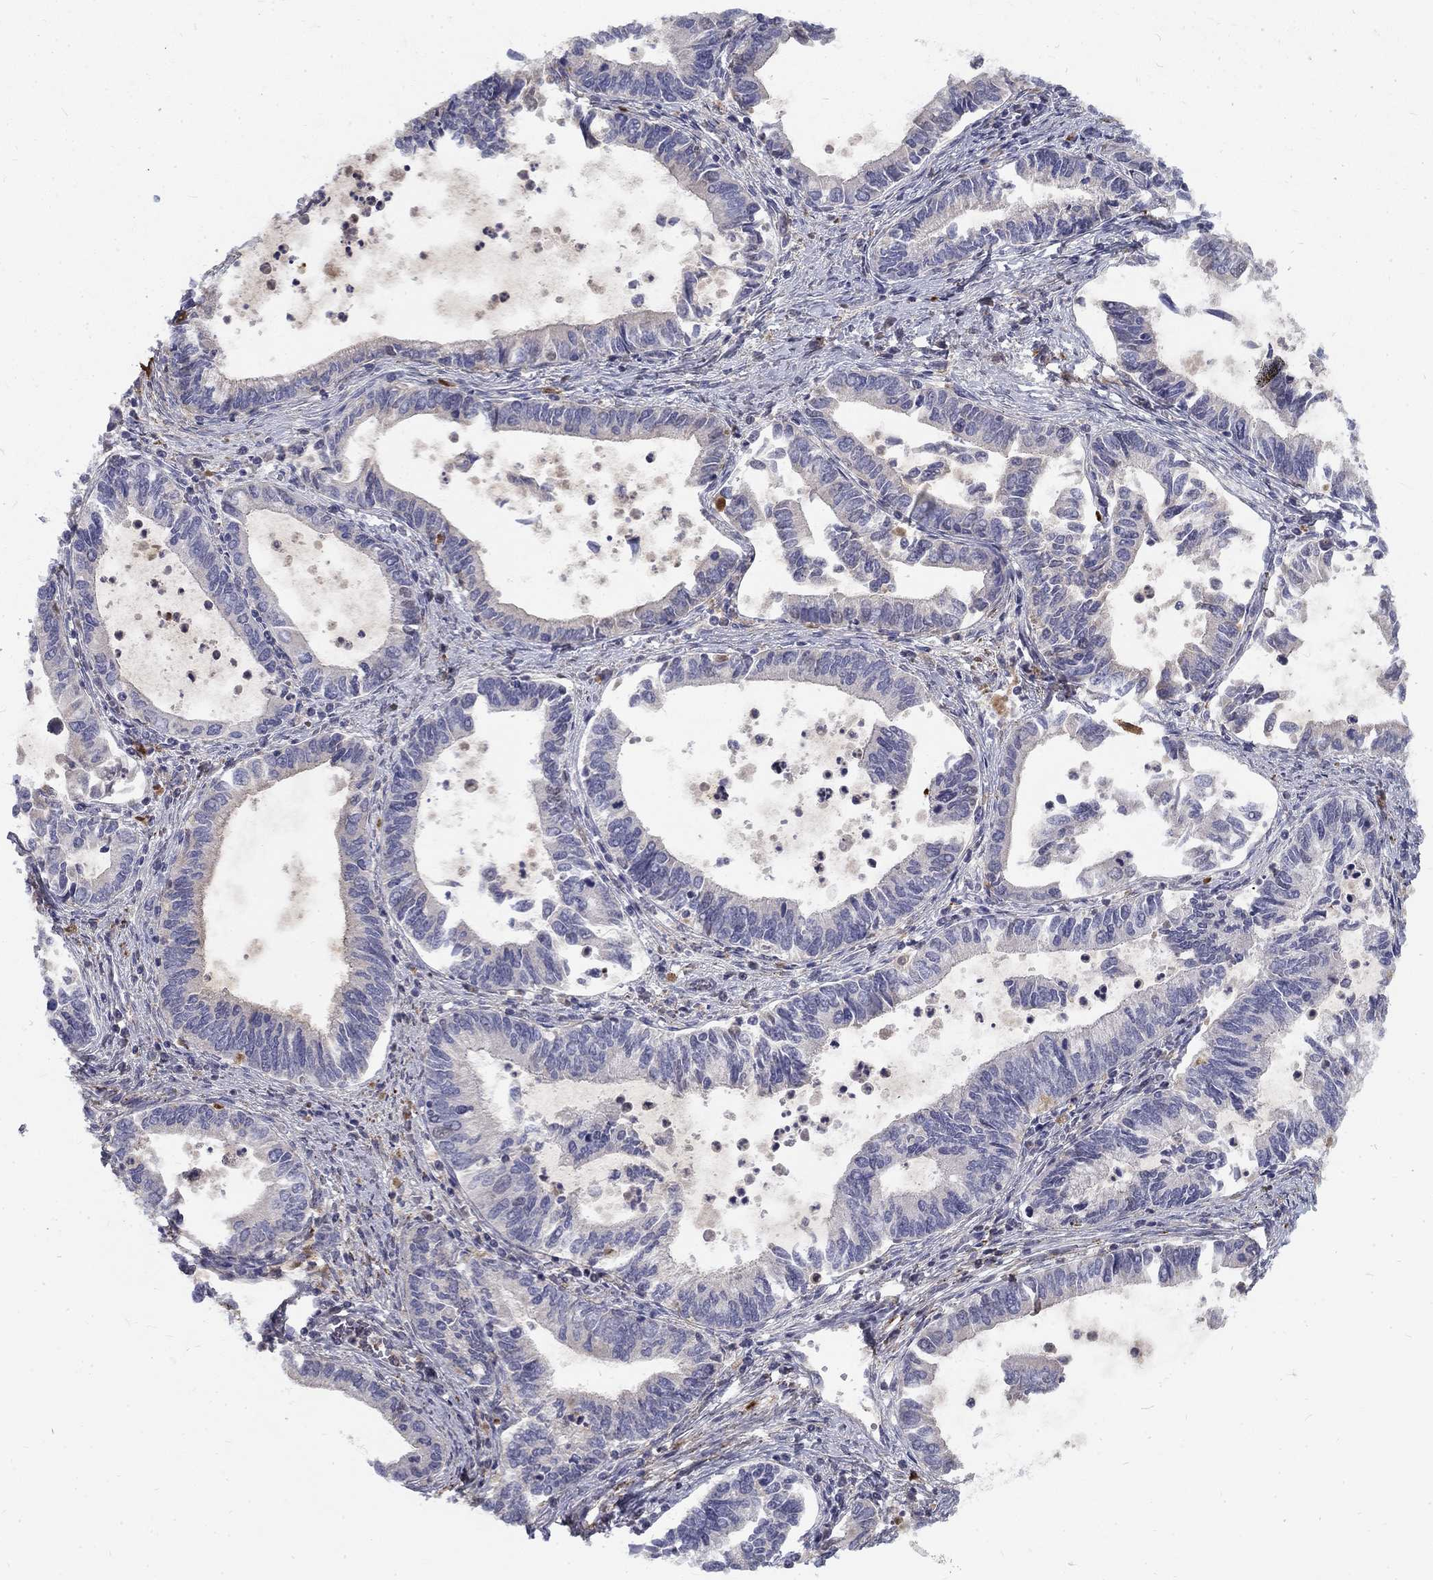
{"staining": {"intensity": "negative", "quantity": "none", "location": "none"}, "tissue": "cervical cancer", "cell_type": "Tumor cells", "image_type": "cancer", "snomed": [{"axis": "morphology", "description": "Adenocarcinoma, NOS"}, {"axis": "topography", "description": "Cervix"}], "caption": "Immunohistochemistry of human cervical cancer reveals no expression in tumor cells.", "gene": "EPDR1", "patient": {"sex": "female", "age": 42}}